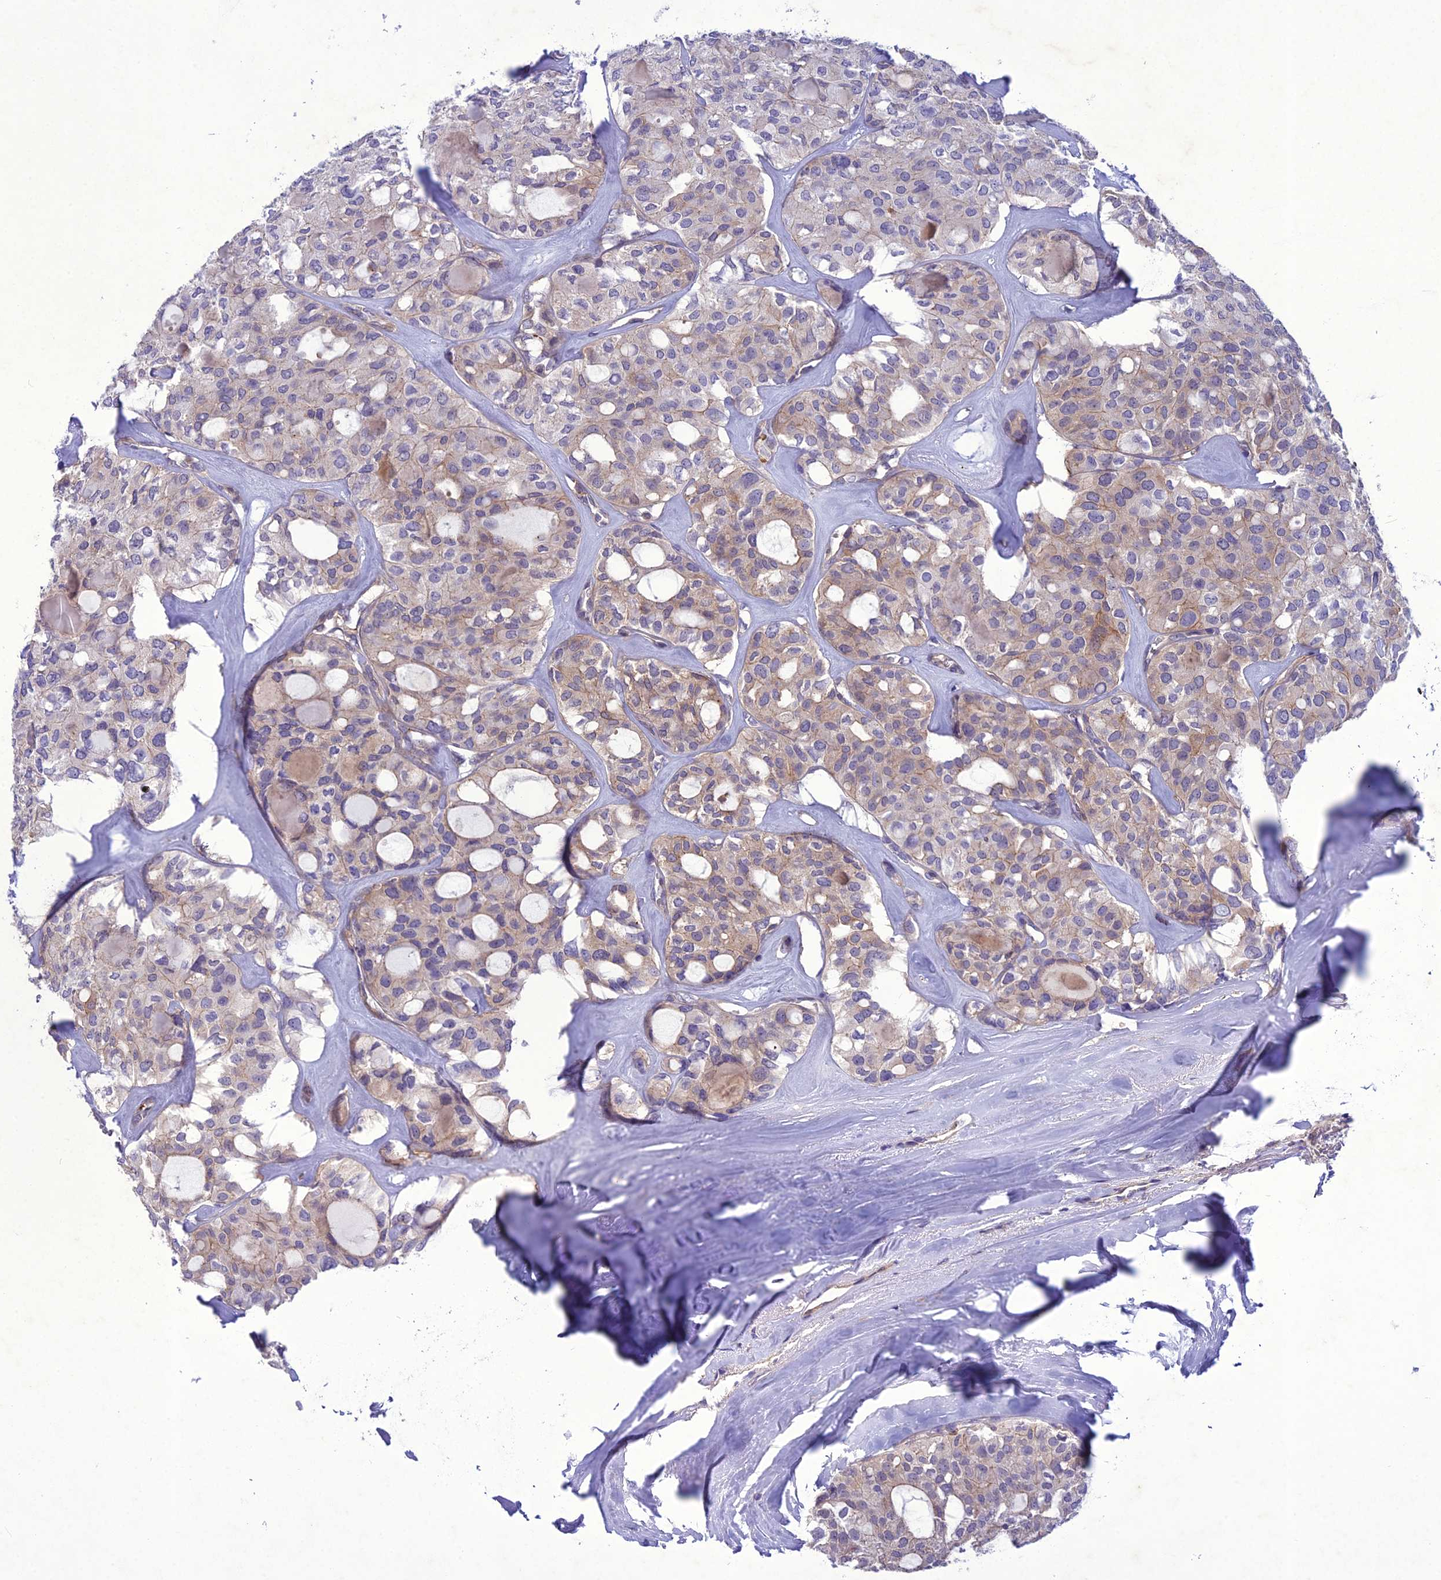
{"staining": {"intensity": "weak", "quantity": "<25%", "location": "cytoplasmic/membranous"}, "tissue": "thyroid cancer", "cell_type": "Tumor cells", "image_type": "cancer", "snomed": [{"axis": "morphology", "description": "Follicular adenoma carcinoma, NOS"}, {"axis": "topography", "description": "Thyroid gland"}], "caption": "Tumor cells are negative for brown protein staining in thyroid follicular adenoma carcinoma.", "gene": "GDF6", "patient": {"sex": "male", "age": 75}}